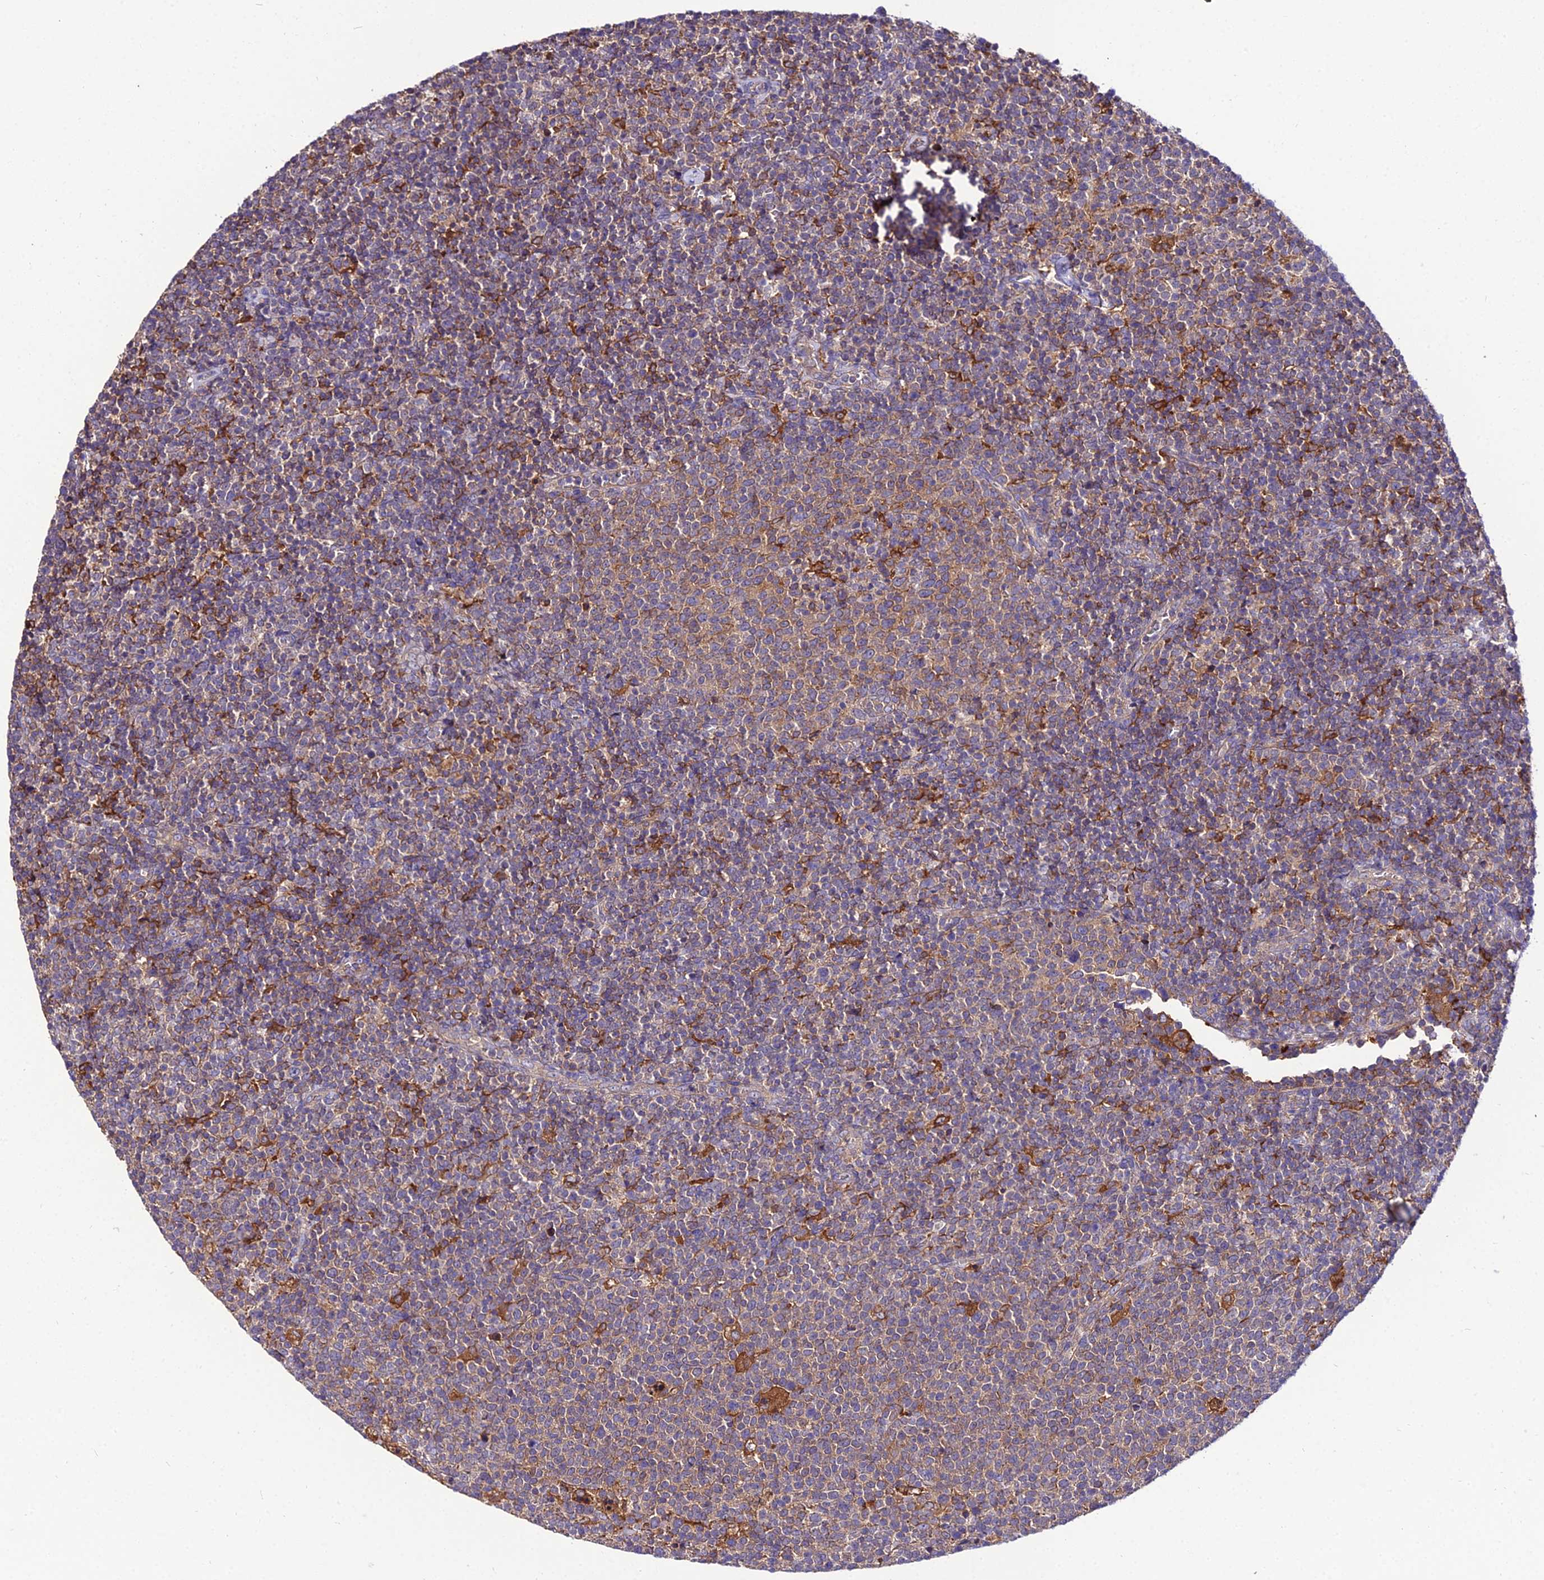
{"staining": {"intensity": "weak", "quantity": "25%-75%", "location": "cytoplasmic/membranous"}, "tissue": "lymphoma", "cell_type": "Tumor cells", "image_type": "cancer", "snomed": [{"axis": "morphology", "description": "Malignant lymphoma, non-Hodgkin's type, High grade"}, {"axis": "topography", "description": "Lymph node"}], "caption": "Immunohistochemical staining of lymphoma demonstrates low levels of weak cytoplasmic/membranous staining in about 25%-75% of tumor cells. (brown staining indicates protein expression, while blue staining denotes nuclei).", "gene": "C2orf69", "patient": {"sex": "male", "age": 61}}